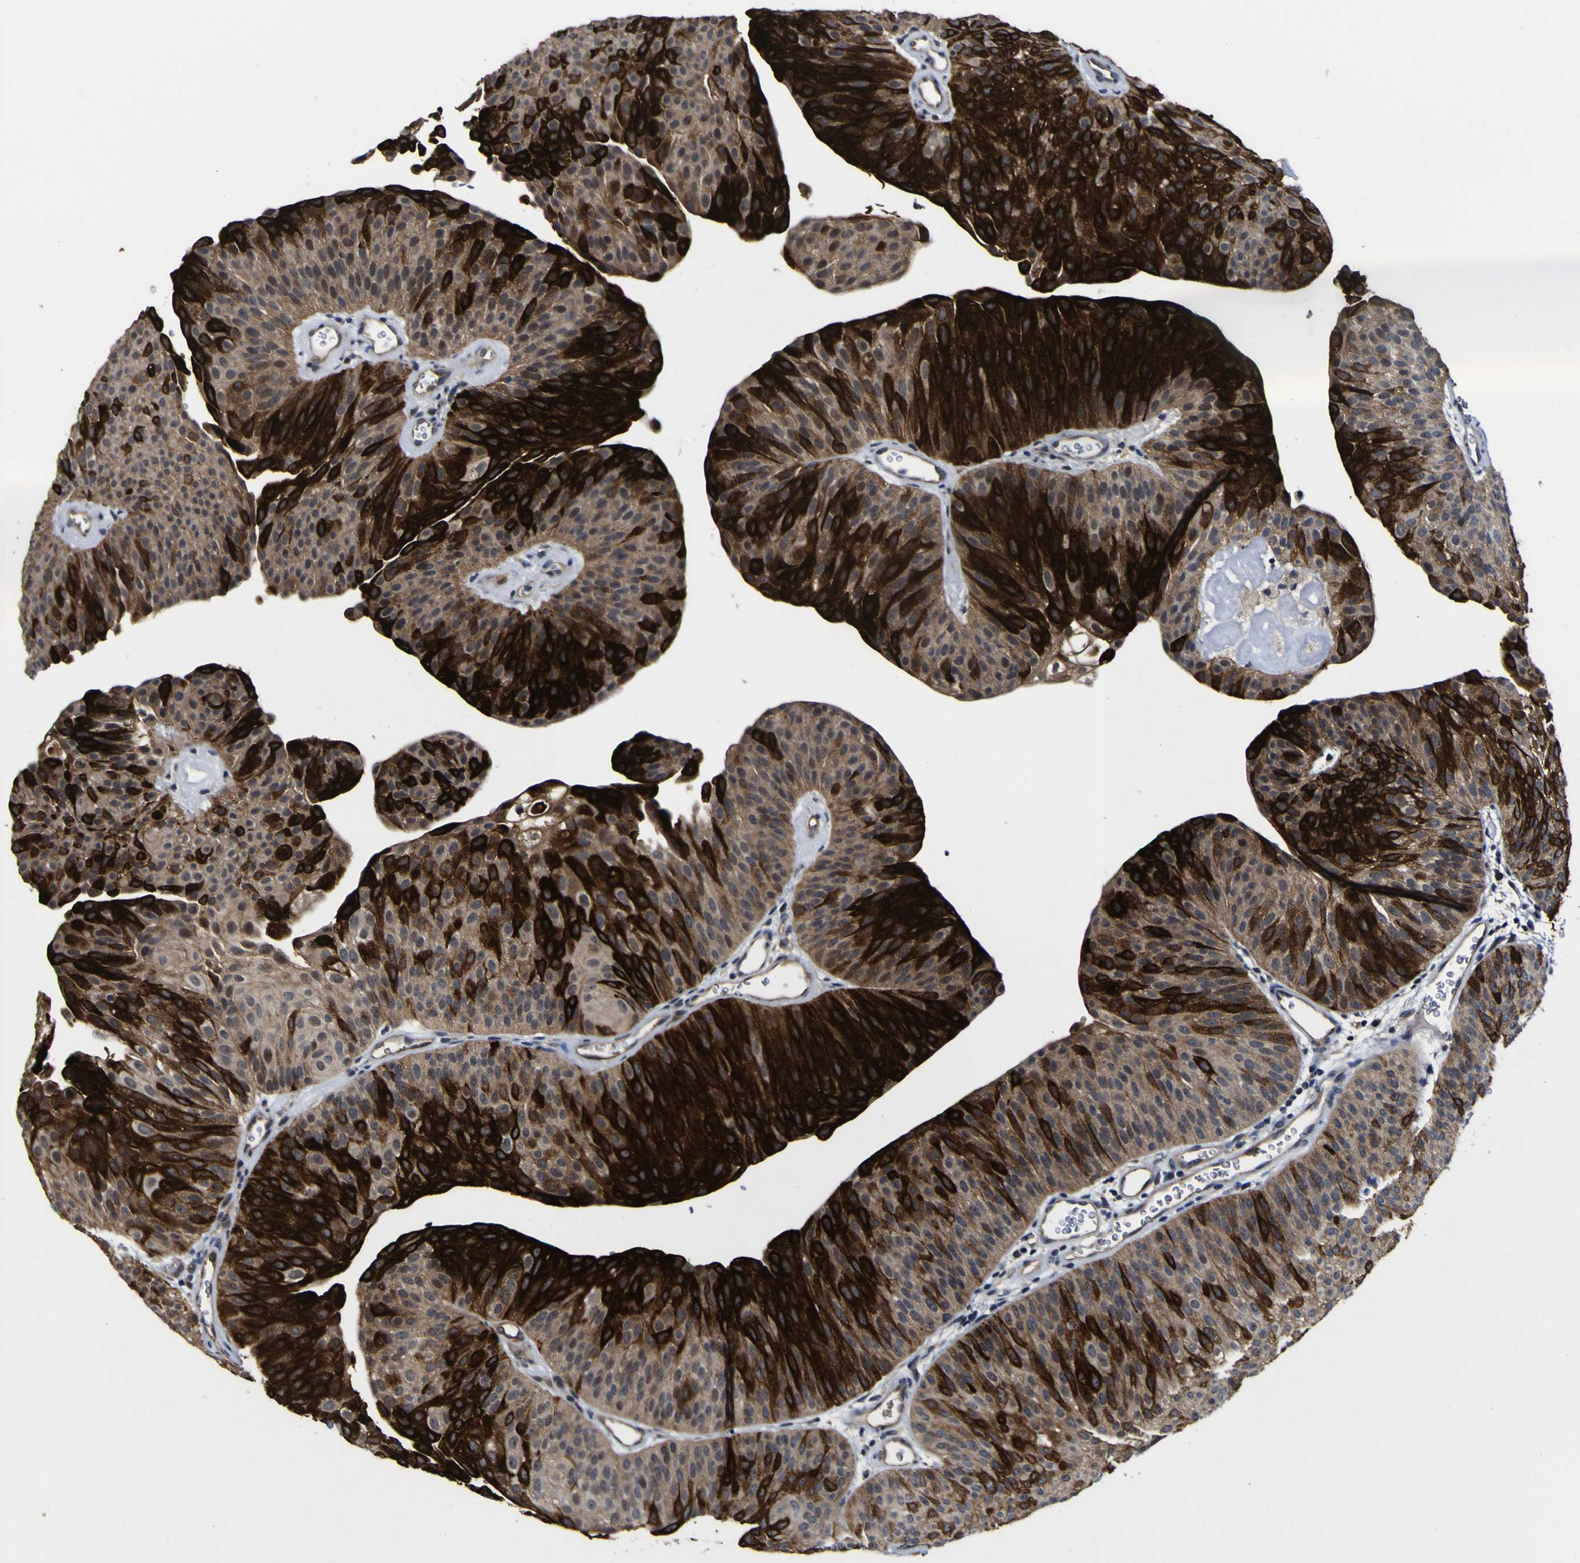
{"staining": {"intensity": "strong", "quantity": ">75%", "location": "cytoplasmic/membranous"}, "tissue": "urothelial cancer", "cell_type": "Tumor cells", "image_type": "cancer", "snomed": [{"axis": "morphology", "description": "Urothelial carcinoma, Low grade"}, {"axis": "topography", "description": "Urinary bladder"}], "caption": "Urothelial carcinoma (low-grade) stained for a protein exhibits strong cytoplasmic/membranous positivity in tumor cells.", "gene": "CCL2", "patient": {"sex": "female", "age": 60}}